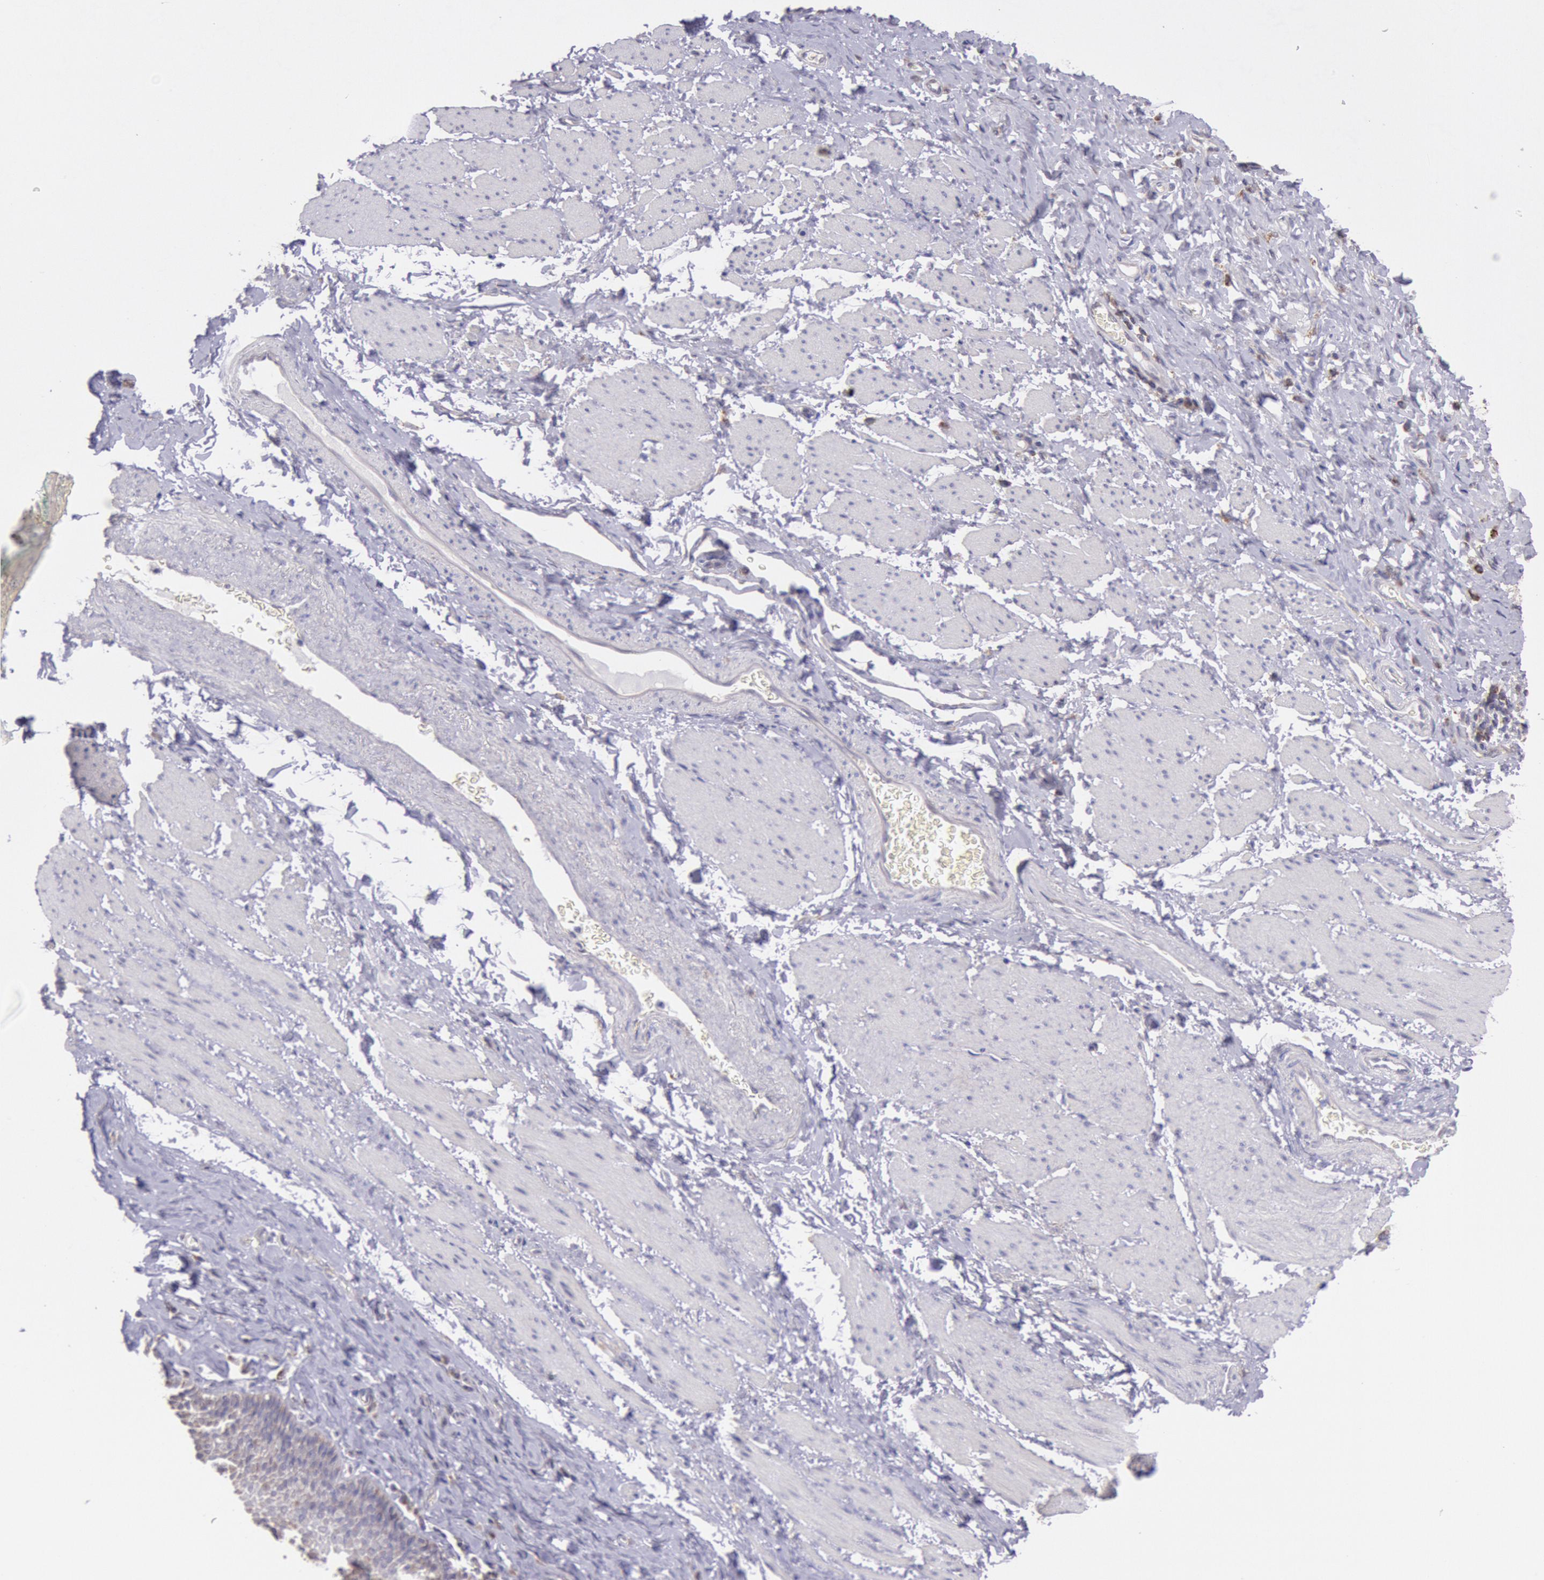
{"staining": {"intensity": "weak", "quantity": "25%-75%", "location": "cytoplasmic/membranous"}, "tissue": "esophagus", "cell_type": "Squamous epithelial cells", "image_type": "normal", "snomed": [{"axis": "morphology", "description": "Normal tissue, NOS"}, {"axis": "topography", "description": "Esophagus"}], "caption": "Squamous epithelial cells exhibit weak cytoplasmic/membranous expression in approximately 25%-75% of cells in benign esophagus. The protein is stained brown, and the nuclei are stained in blue (DAB (3,3'-diaminobenzidine) IHC with brightfield microscopy, high magnification).", "gene": "FRMD6", "patient": {"sex": "female", "age": 61}}